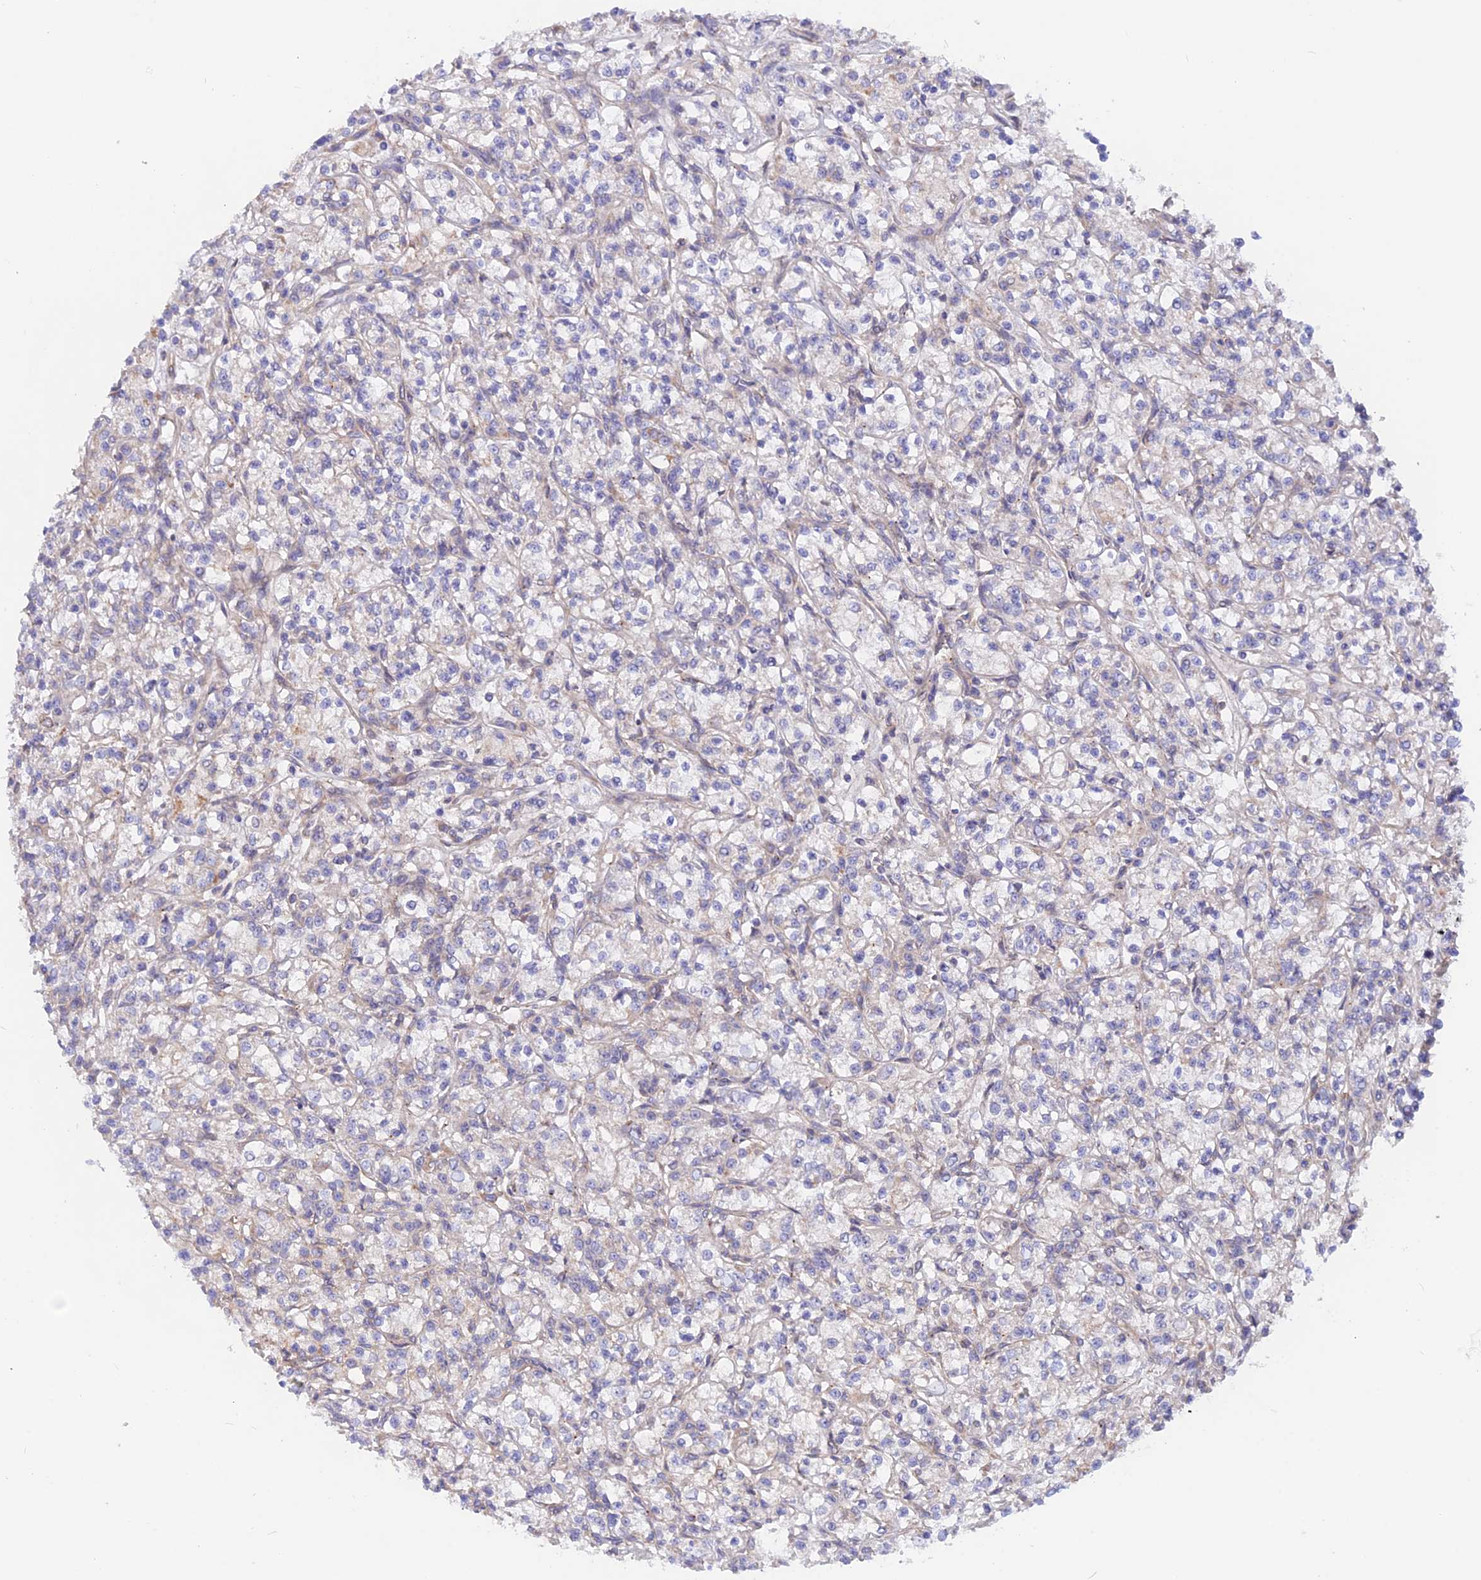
{"staining": {"intensity": "weak", "quantity": "25%-75%", "location": "cytoplasmic/membranous"}, "tissue": "renal cancer", "cell_type": "Tumor cells", "image_type": "cancer", "snomed": [{"axis": "morphology", "description": "Adenocarcinoma, NOS"}, {"axis": "topography", "description": "Kidney"}], "caption": "IHC of human adenocarcinoma (renal) shows low levels of weak cytoplasmic/membranous positivity in about 25%-75% of tumor cells.", "gene": "HYCC1", "patient": {"sex": "female", "age": 59}}